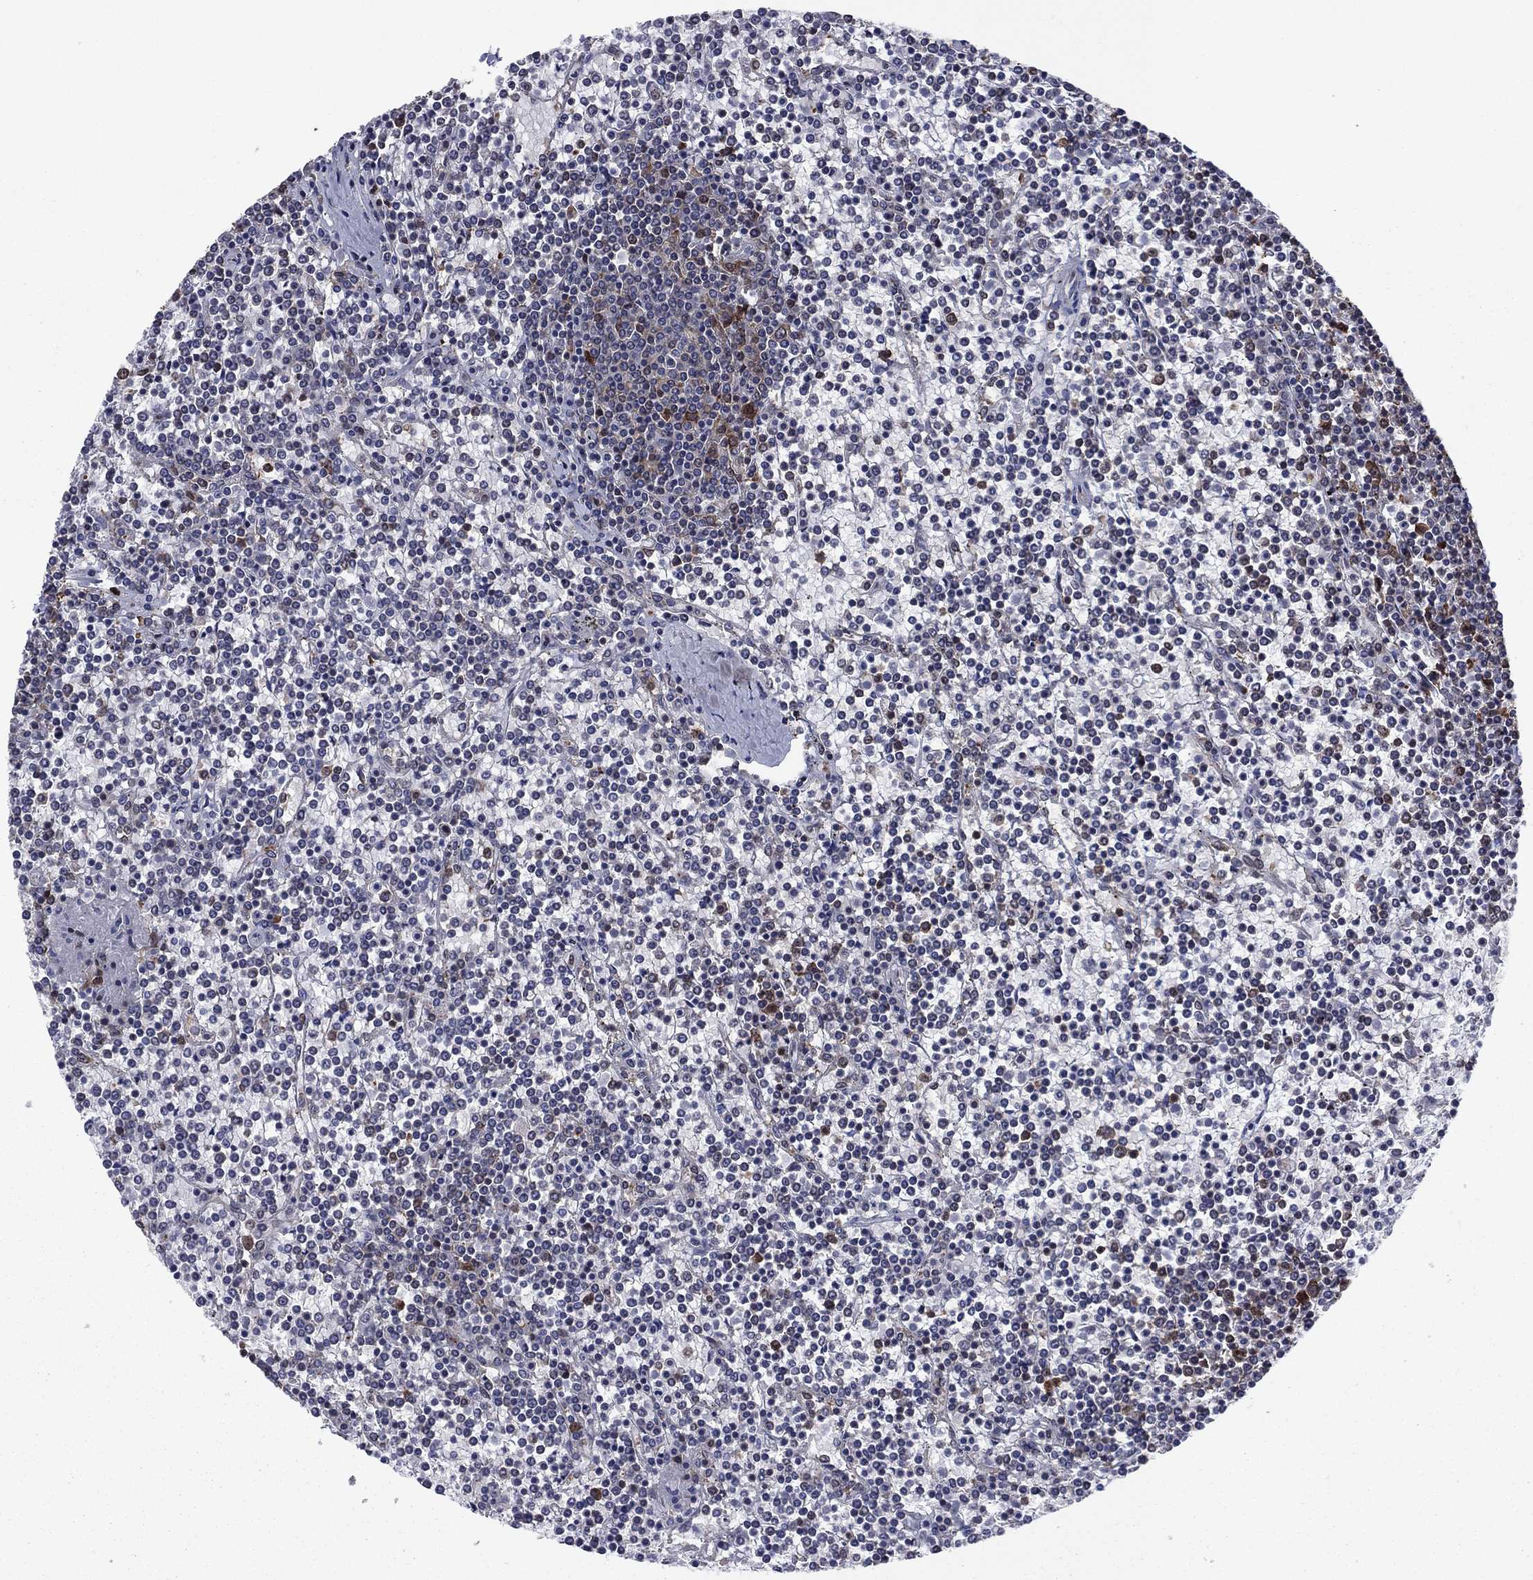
{"staining": {"intensity": "negative", "quantity": "none", "location": "none"}, "tissue": "lymphoma", "cell_type": "Tumor cells", "image_type": "cancer", "snomed": [{"axis": "morphology", "description": "Malignant lymphoma, non-Hodgkin's type, Low grade"}, {"axis": "topography", "description": "Spleen"}], "caption": "Image shows no significant protein staining in tumor cells of lymphoma.", "gene": "YBX1", "patient": {"sex": "female", "age": 19}}